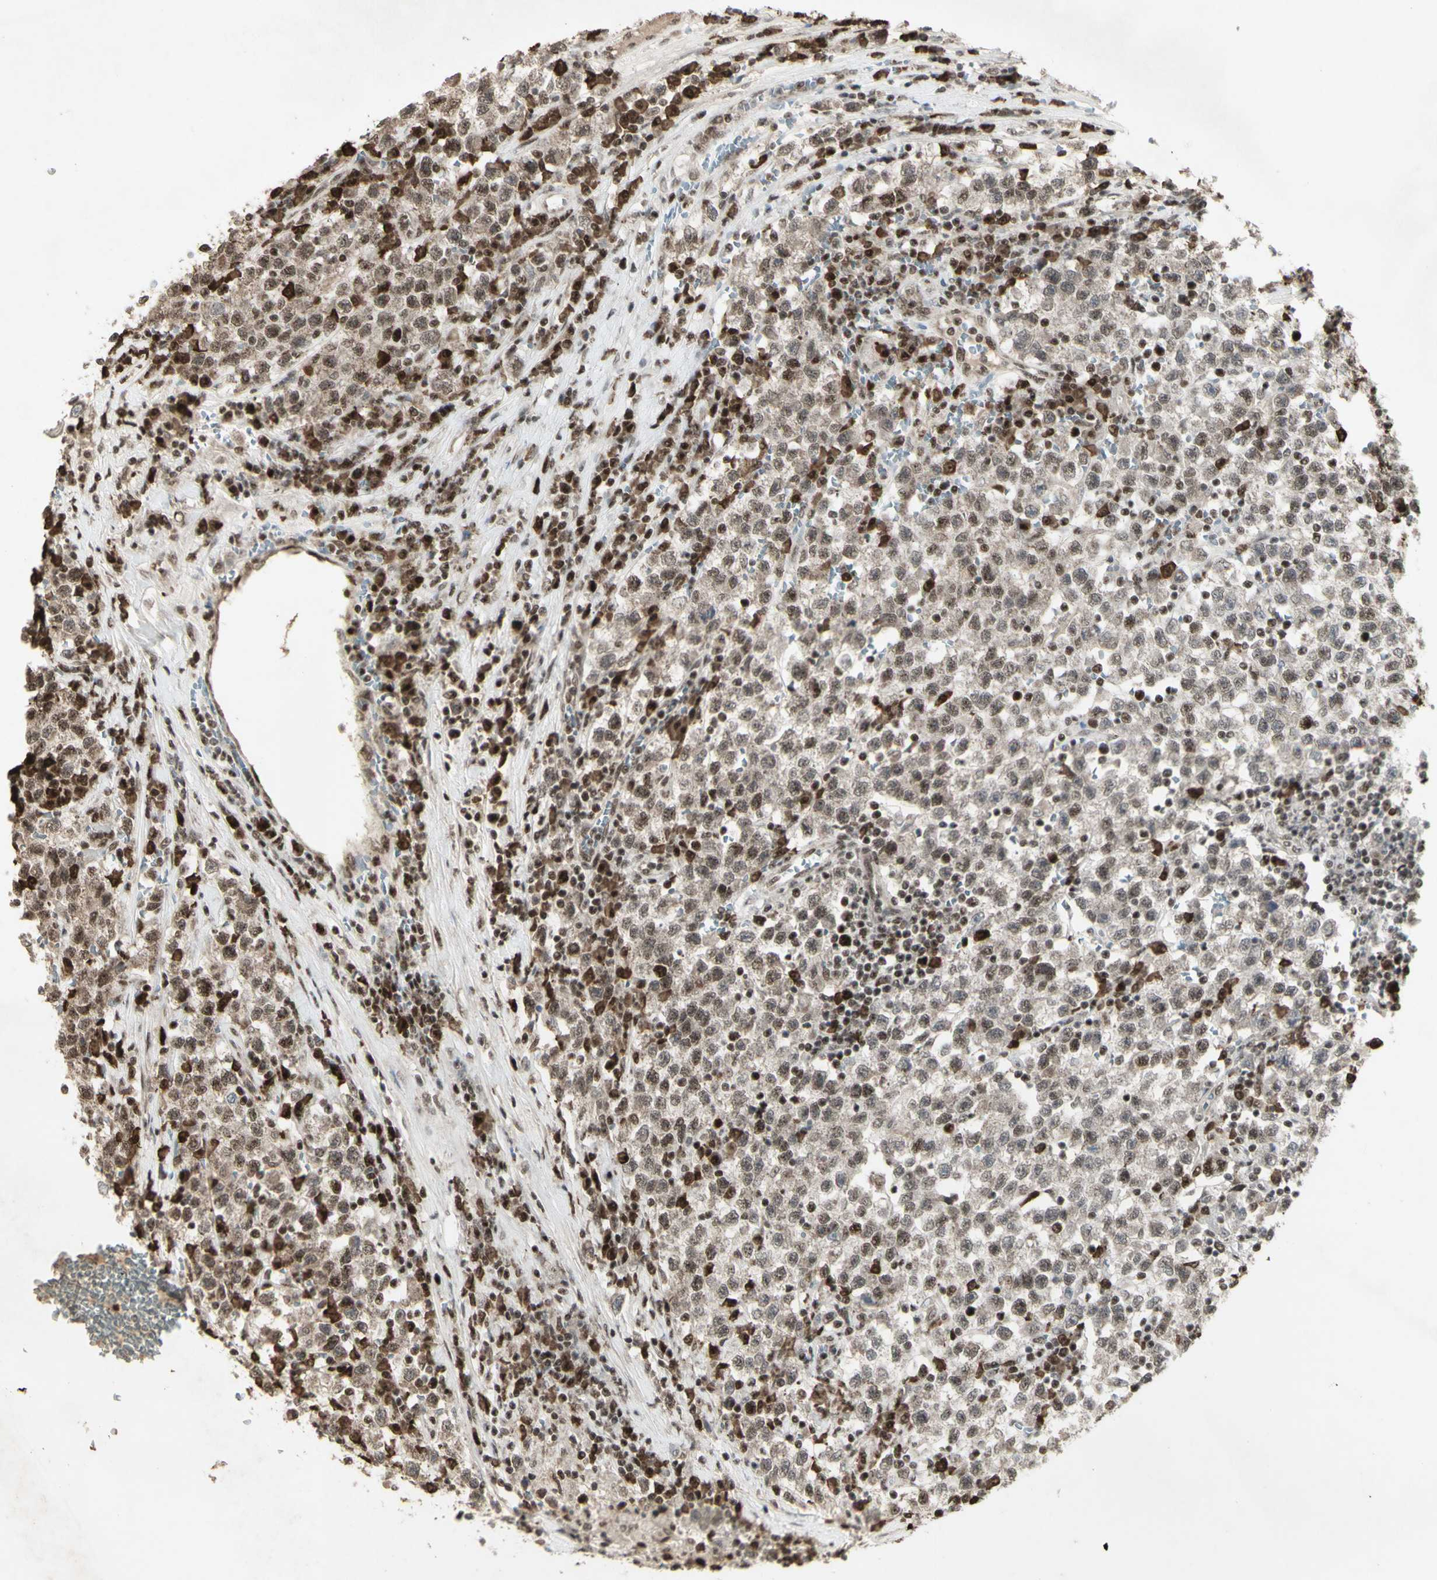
{"staining": {"intensity": "weak", "quantity": ">75%", "location": "cytoplasmic/membranous"}, "tissue": "testis cancer", "cell_type": "Tumor cells", "image_type": "cancer", "snomed": [{"axis": "morphology", "description": "Seminoma, NOS"}, {"axis": "topography", "description": "Testis"}], "caption": "IHC (DAB) staining of human seminoma (testis) demonstrates weak cytoplasmic/membranous protein expression in approximately >75% of tumor cells. (DAB (3,3'-diaminobenzidine) = brown stain, brightfield microscopy at high magnification).", "gene": "CCNT1", "patient": {"sex": "male", "age": 22}}